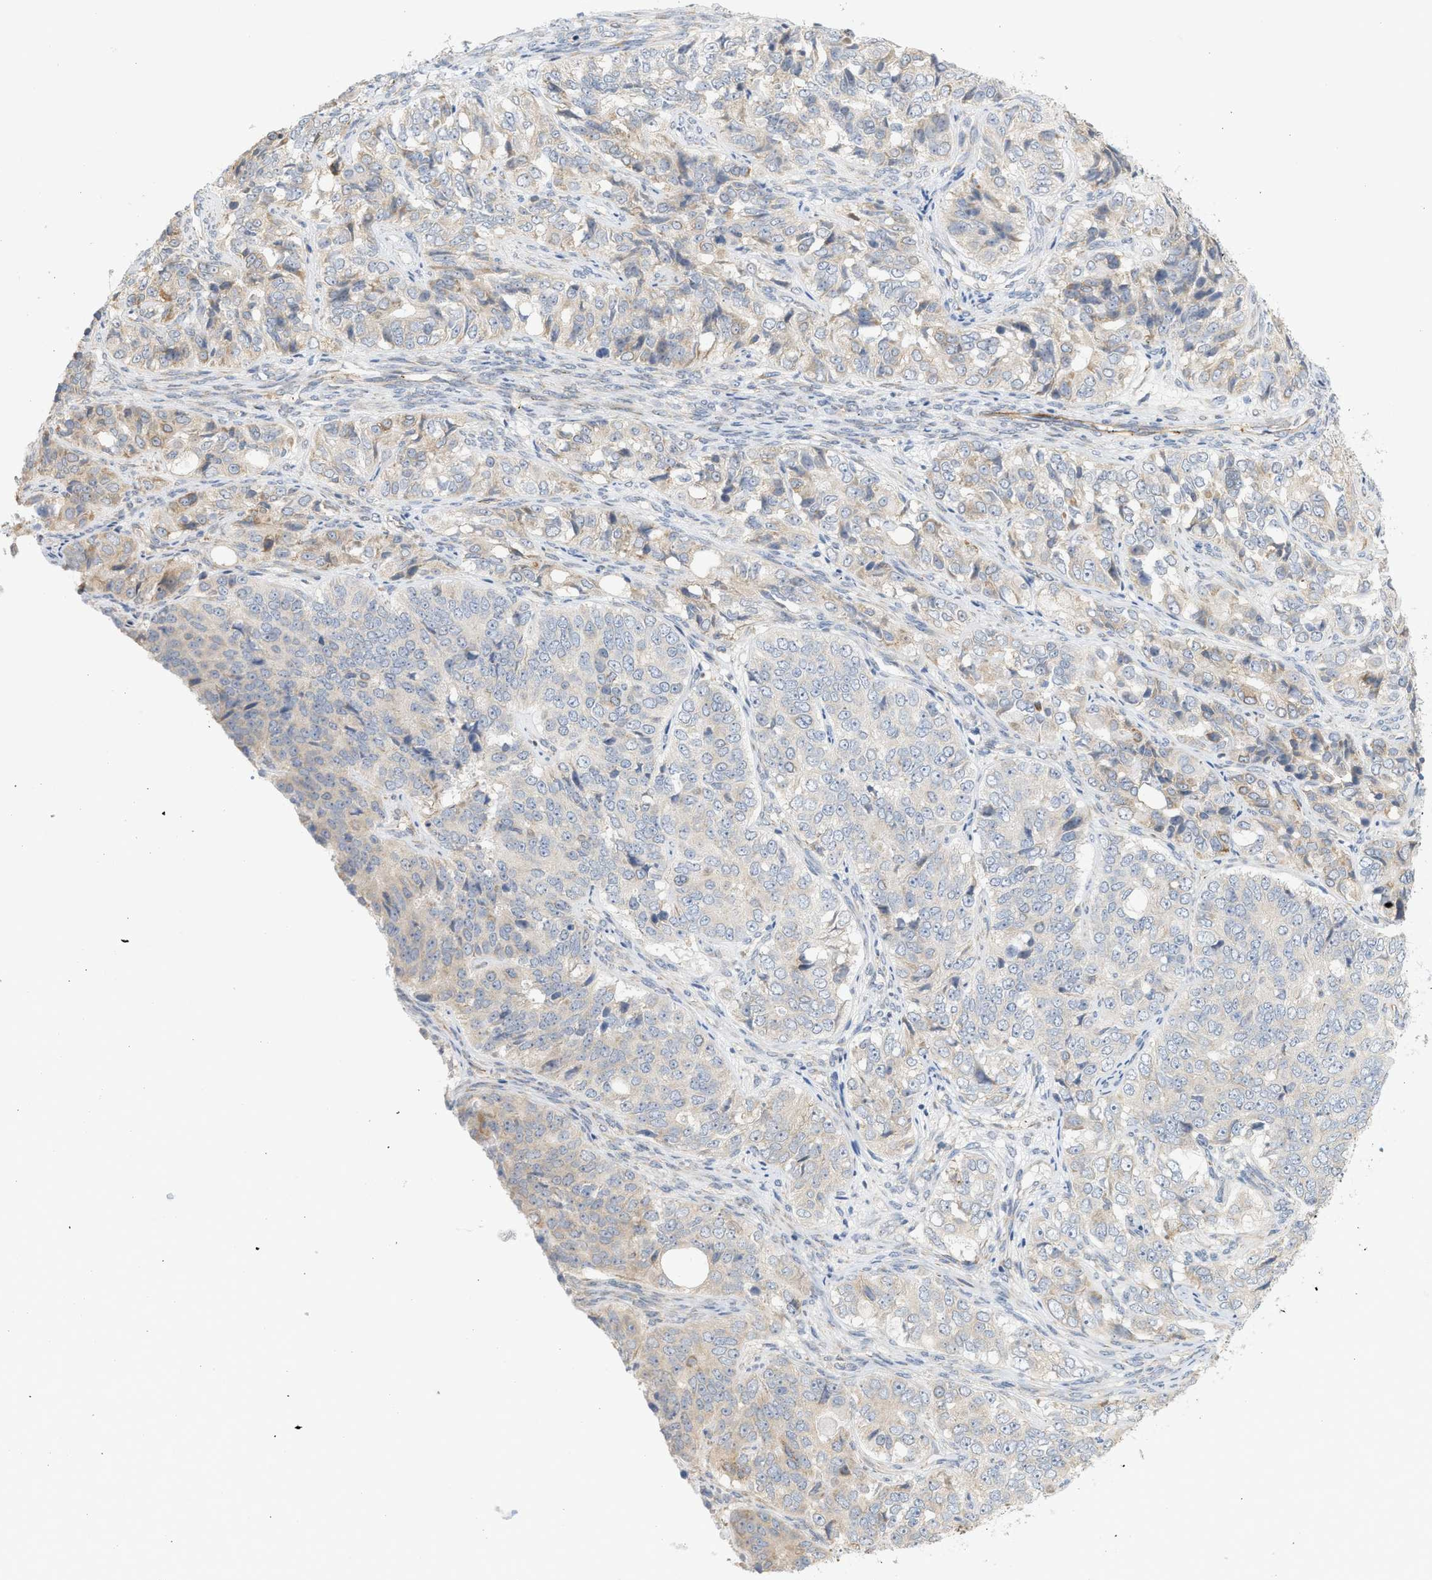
{"staining": {"intensity": "weak", "quantity": "25%-75%", "location": "cytoplasmic/membranous"}, "tissue": "ovarian cancer", "cell_type": "Tumor cells", "image_type": "cancer", "snomed": [{"axis": "morphology", "description": "Carcinoma, endometroid"}, {"axis": "topography", "description": "Ovary"}], "caption": "Endometroid carcinoma (ovarian) stained with a protein marker displays weak staining in tumor cells.", "gene": "SVOP", "patient": {"sex": "female", "age": 51}}